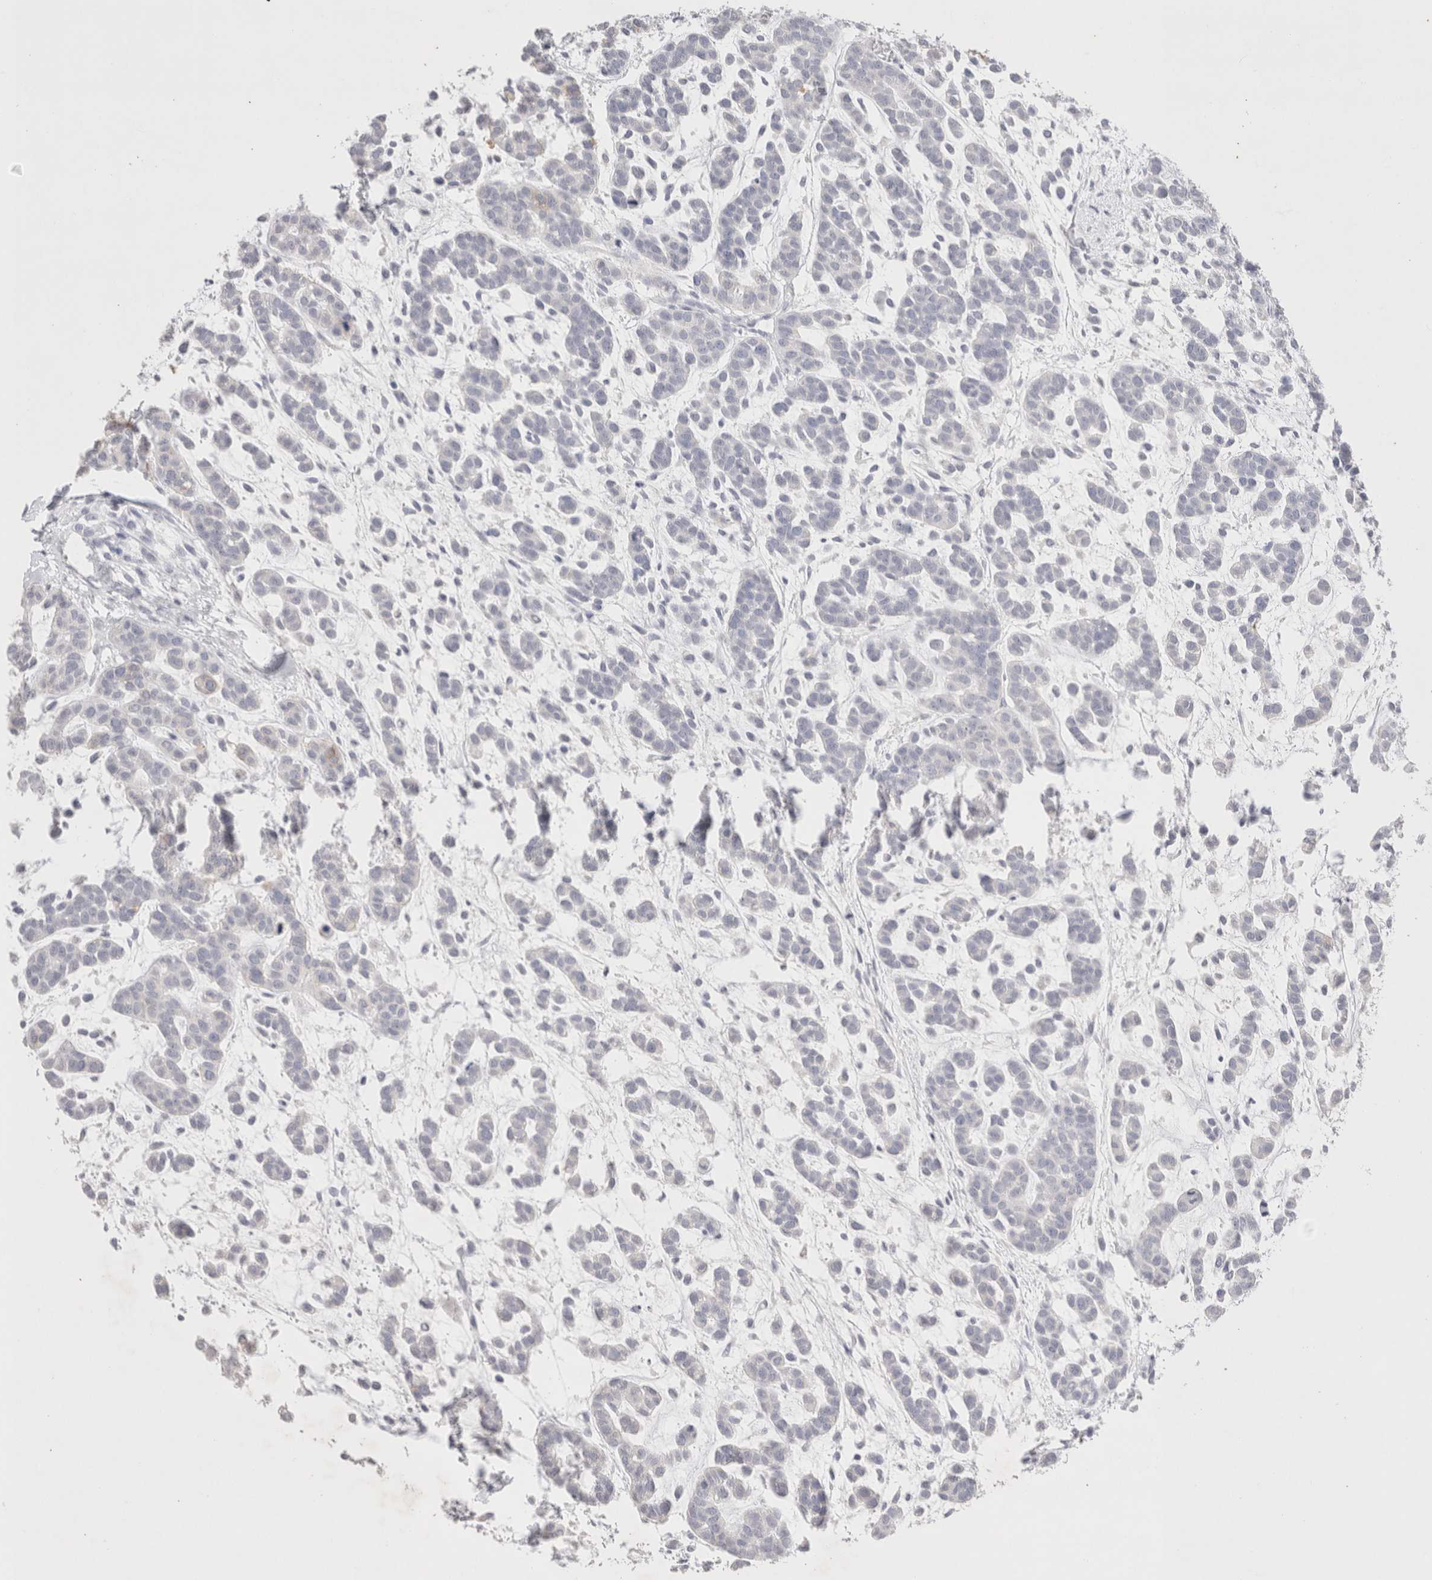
{"staining": {"intensity": "negative", "quantity": "none", "location": "none"}, "tissue": "head and neck cancer", "cell_type": "Tumor cells", "image_type": "cancer", "snomed": [{"axis": "morphology", "description": "Adenocarcinoma, NOS"}, {"axis": "morphology", "description": "Adenoma, NOS"}, {"axis": "topography", "description": "Head-Neck"}], "caption": "High power microscopy histopathology image of an immunohistochemistry (IHC) micrograph of head and neck cancer (adenoma), revealing no significant positivity in tumor cells. Nuclei are stained in blue.", "gene": "EPCAM", "patient": {"sex": "female", "age": 55}}